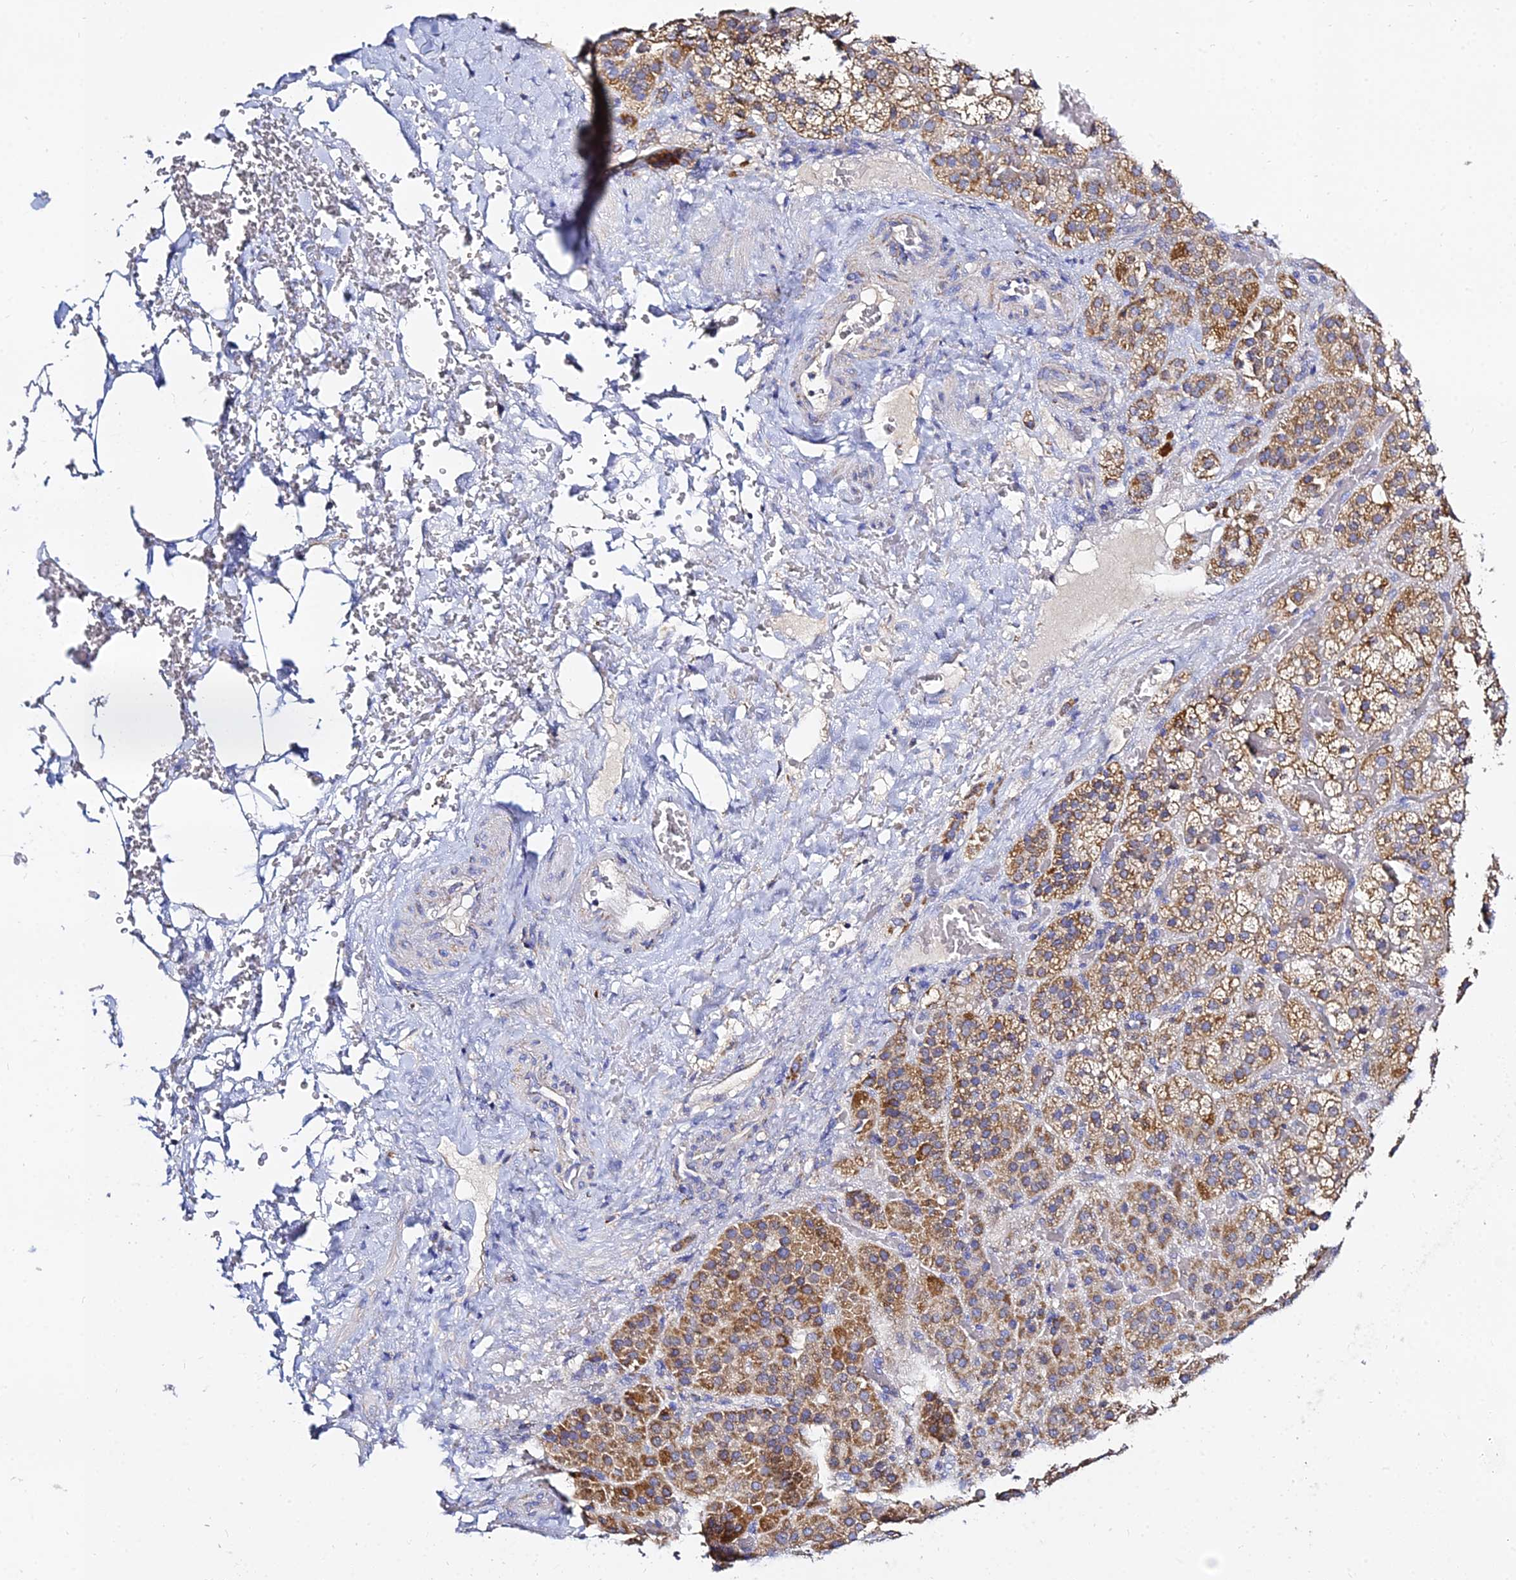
{"staining": {"intensity": "moderate", "quantity": ">75%", "location": "cytoplasmic/membranous"}, "tissue": "adrenal gland", "cell_type": "Glandular cells", "image_type": "normal", "snomed": [{"axis": "morphology", "description": "Normal tissue, NOS"}, {"axis": "topography", "description": "Adrenal gland"}], "caption": "High-magnification brightfield microscopy of normal adrenal gland stained with DAB (brown) and counterstained with hematoxylin (blue). glandular cells exhibit moderate cytoplasmic/membranous staining is appreciated in about>75% of cells.", "gene": "TYW5", "patient": {"sex": "male", "age": 57}}